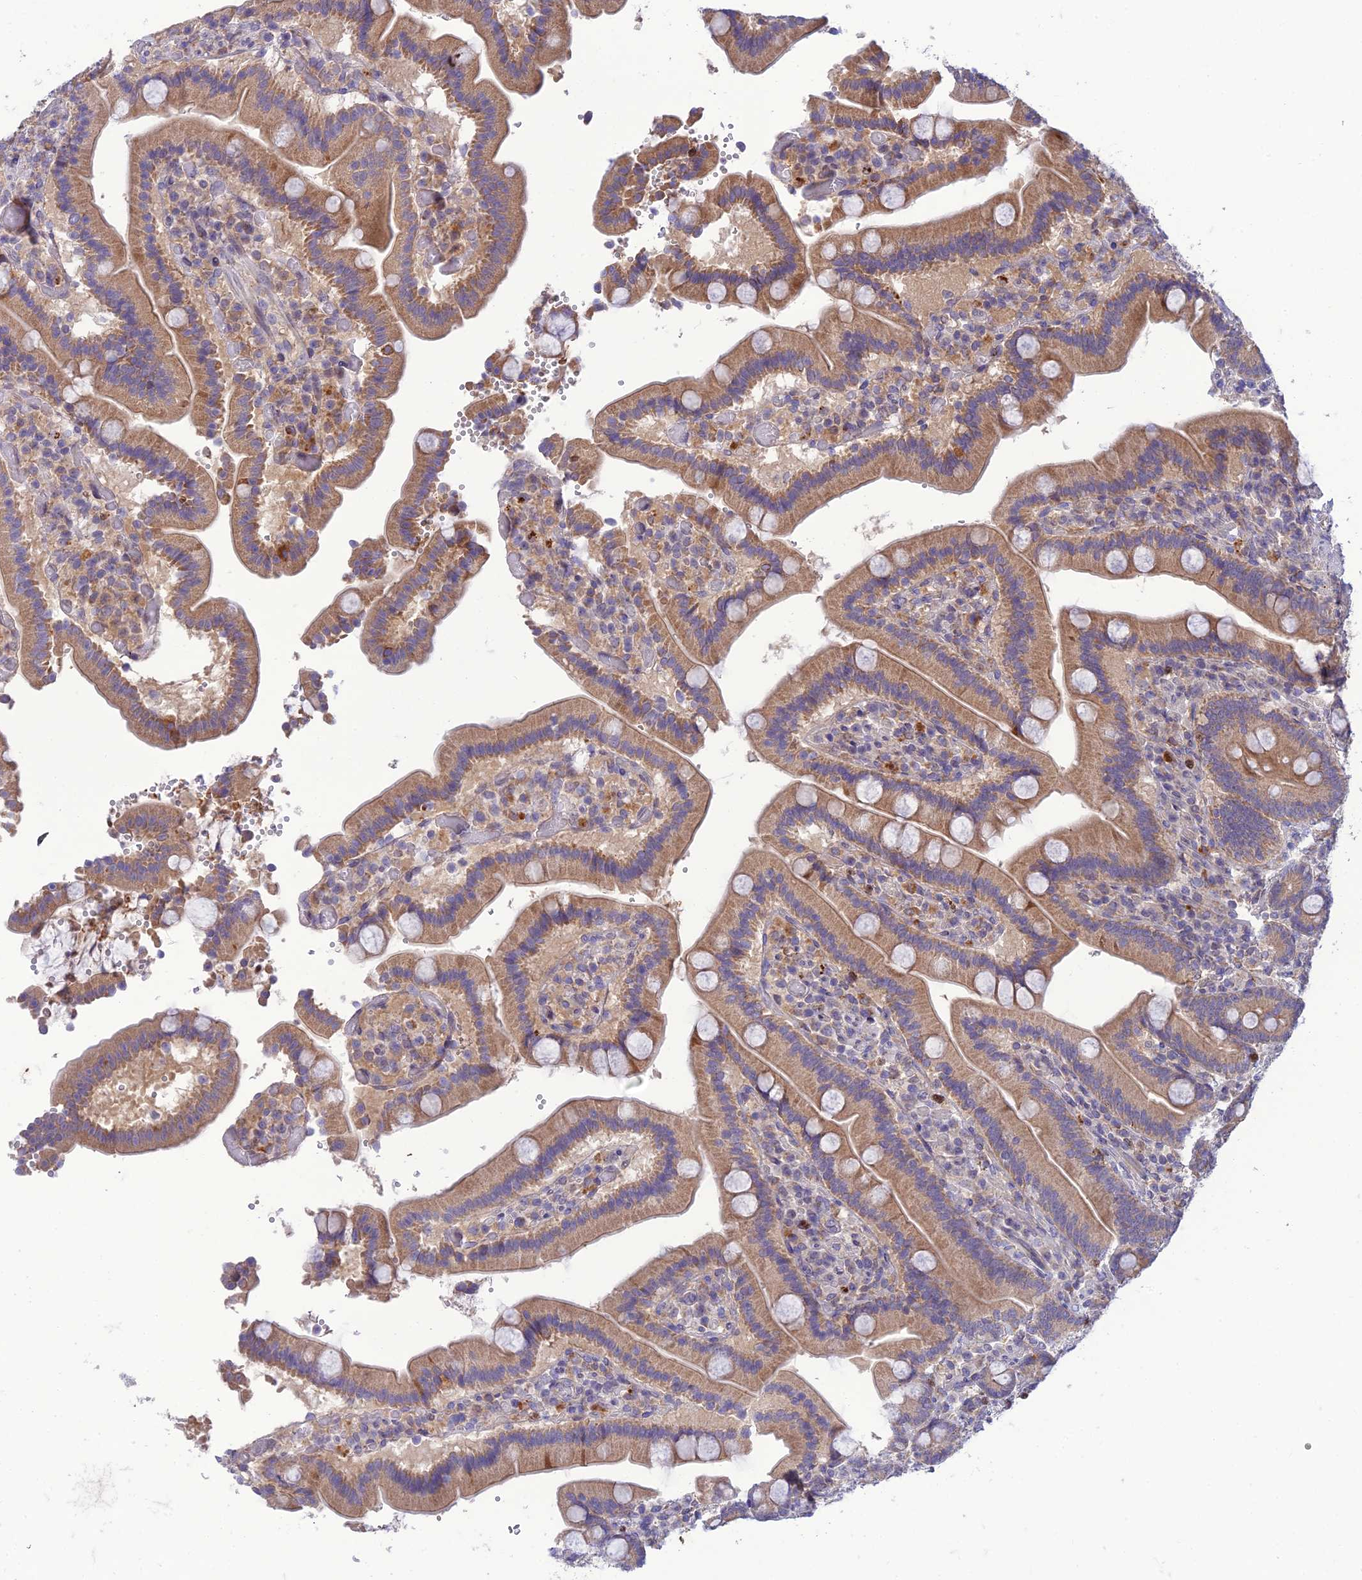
{"staining": {"intensity": "moderate", "quantity": ">75%", "location": "cytoplasmic/membranous"}, "tissue": "duodenum", "cell_type": "Glandular cells", "image_type": "normal", "snomed": [{"axis": "morphology", "description": "Normal tissue, NOS"}, {"axis": "topography", "description": "Duodenum"}], "caption": "Immunohistochemistry (IHC) of unremarkable duodenum exhibits medium levels of moderate cytoplasmic/membranous positivity in approximately >75% of glandular cells.", "gene": "IRAK3", "patient": {"sex": "female", "age": 62}}